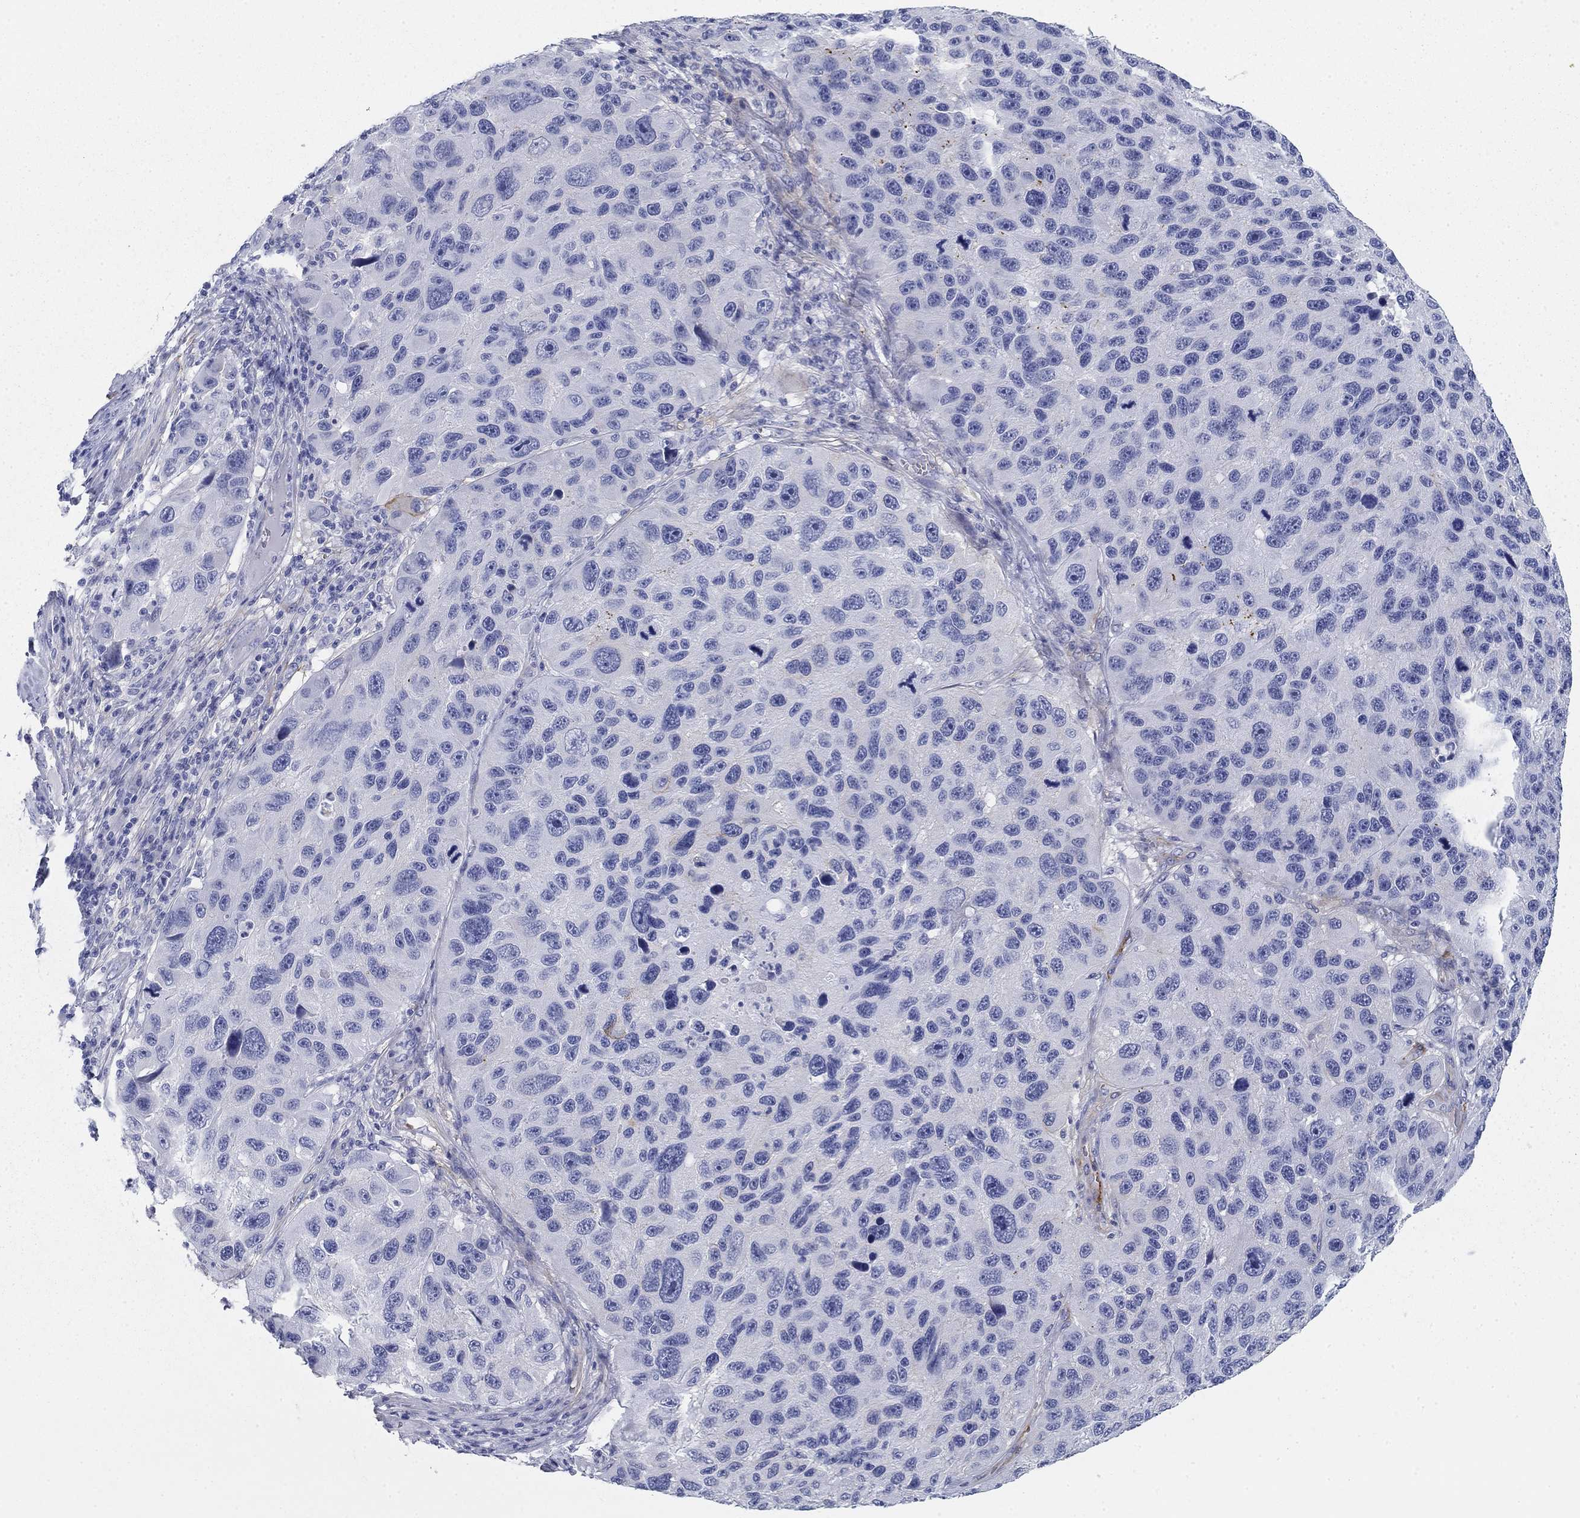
{"staining": {"intensity": "negative", "quantity": "none", "location": "none"}, "tissue": "melanoma", "cell_type": "Tumor cells", "image_type": "cancer", "snomed": [{"axis": "morphology", "description": "Malignant melanoma, NOS"}, {"axis": "topography", "description": "Skin"}], "caption": "A photomicrograph of human melanoma is negative for staining in tumor cells.", "gene": "GPC1", "patient": {"sex": "male", "age": 53}}